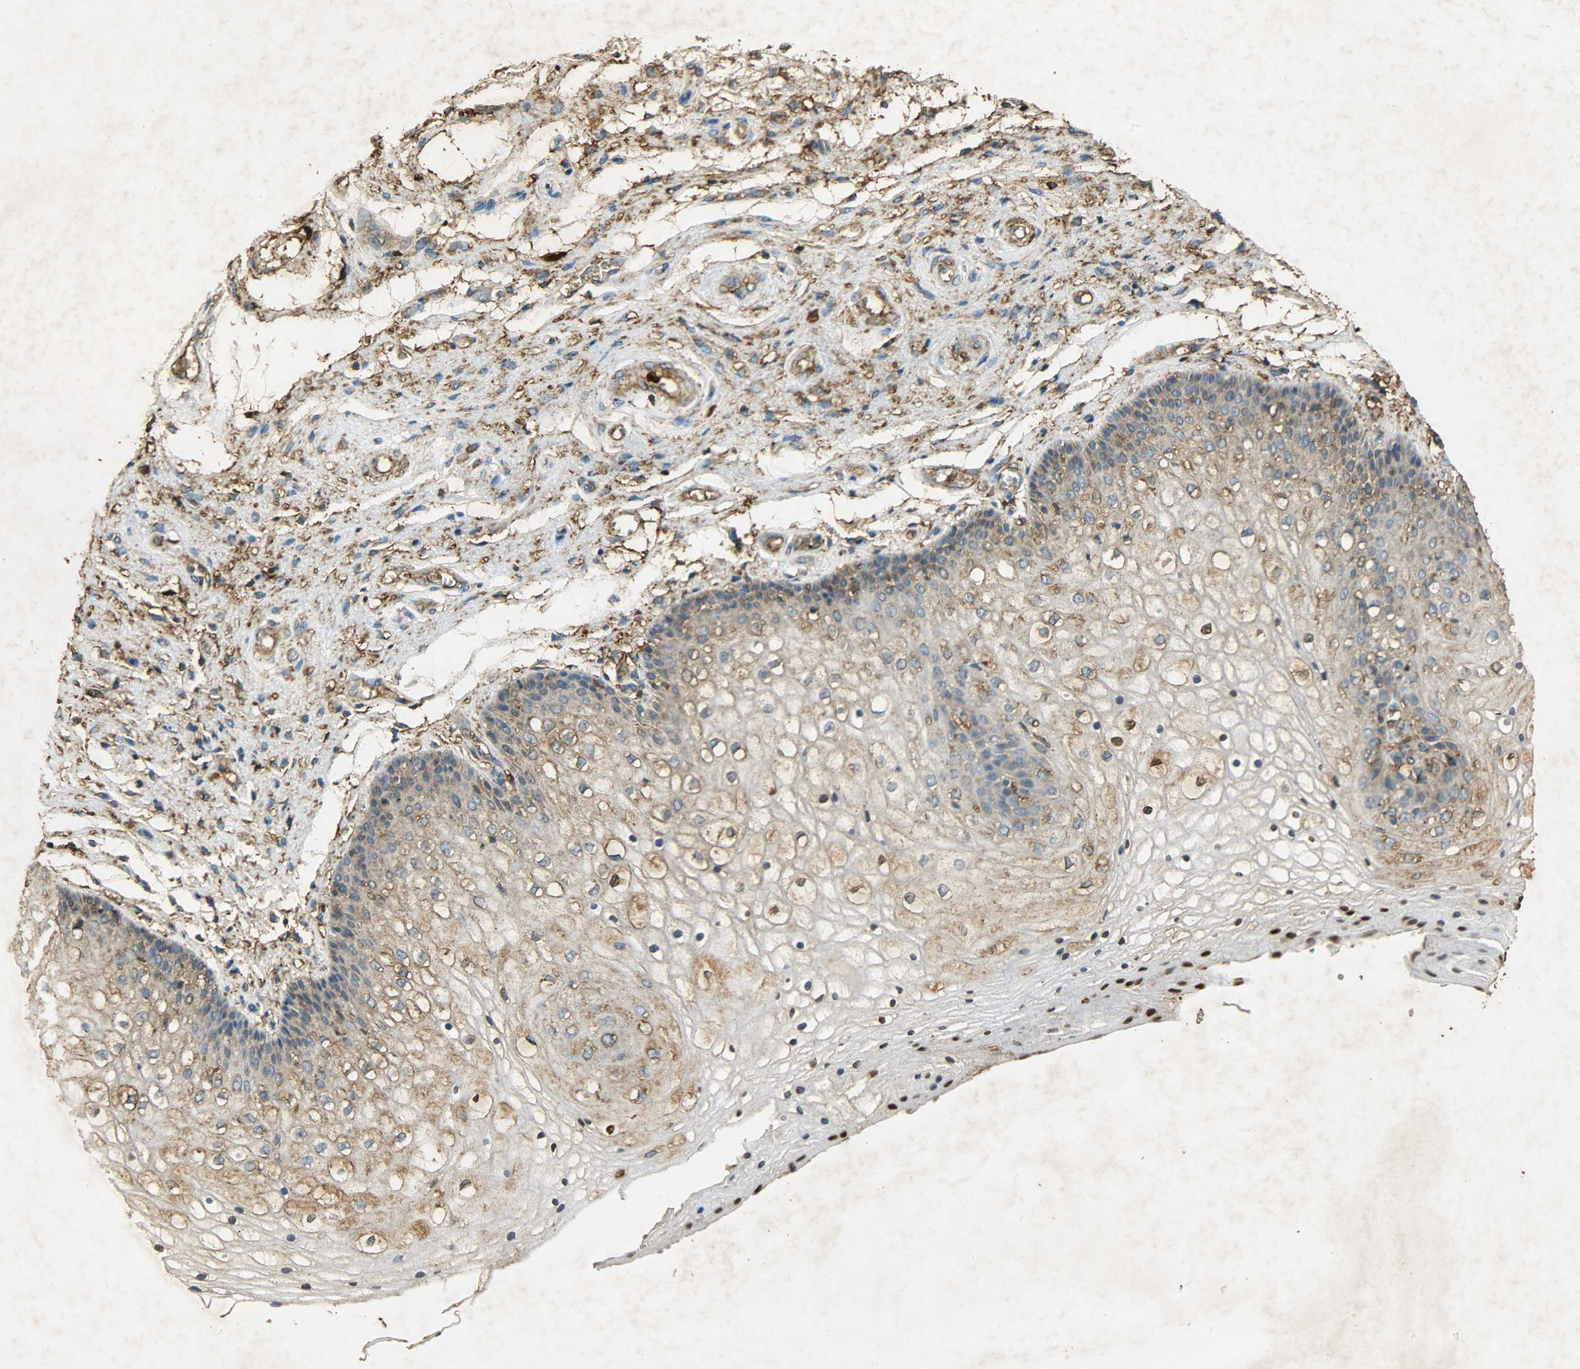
{"staining": {"intensity": "moderate", "quantity": ">75%", "location": "cytoplasmic/membranous,nuclear"}, "tissue": "vagina", "cell_type": "Squamous epithelial cells", "image_type": "normal", "snomed": [{"axis": "morphology", "description": "Normal tissue, NOS"}, {"axis": "topography", "description": "Vagina"}], "caption": "This histopathology image exhibits benign vagina stained with immunohistochemistry (IHC) to label a protein in brown. The cytoplasmic/membranous,nuclear of squamous epithelial cells show moderate positivity for the protein. Nuclei are counter-stained blue.", "gene": "HSP90B1", "patient": {"sex": "female", "age": 34}}